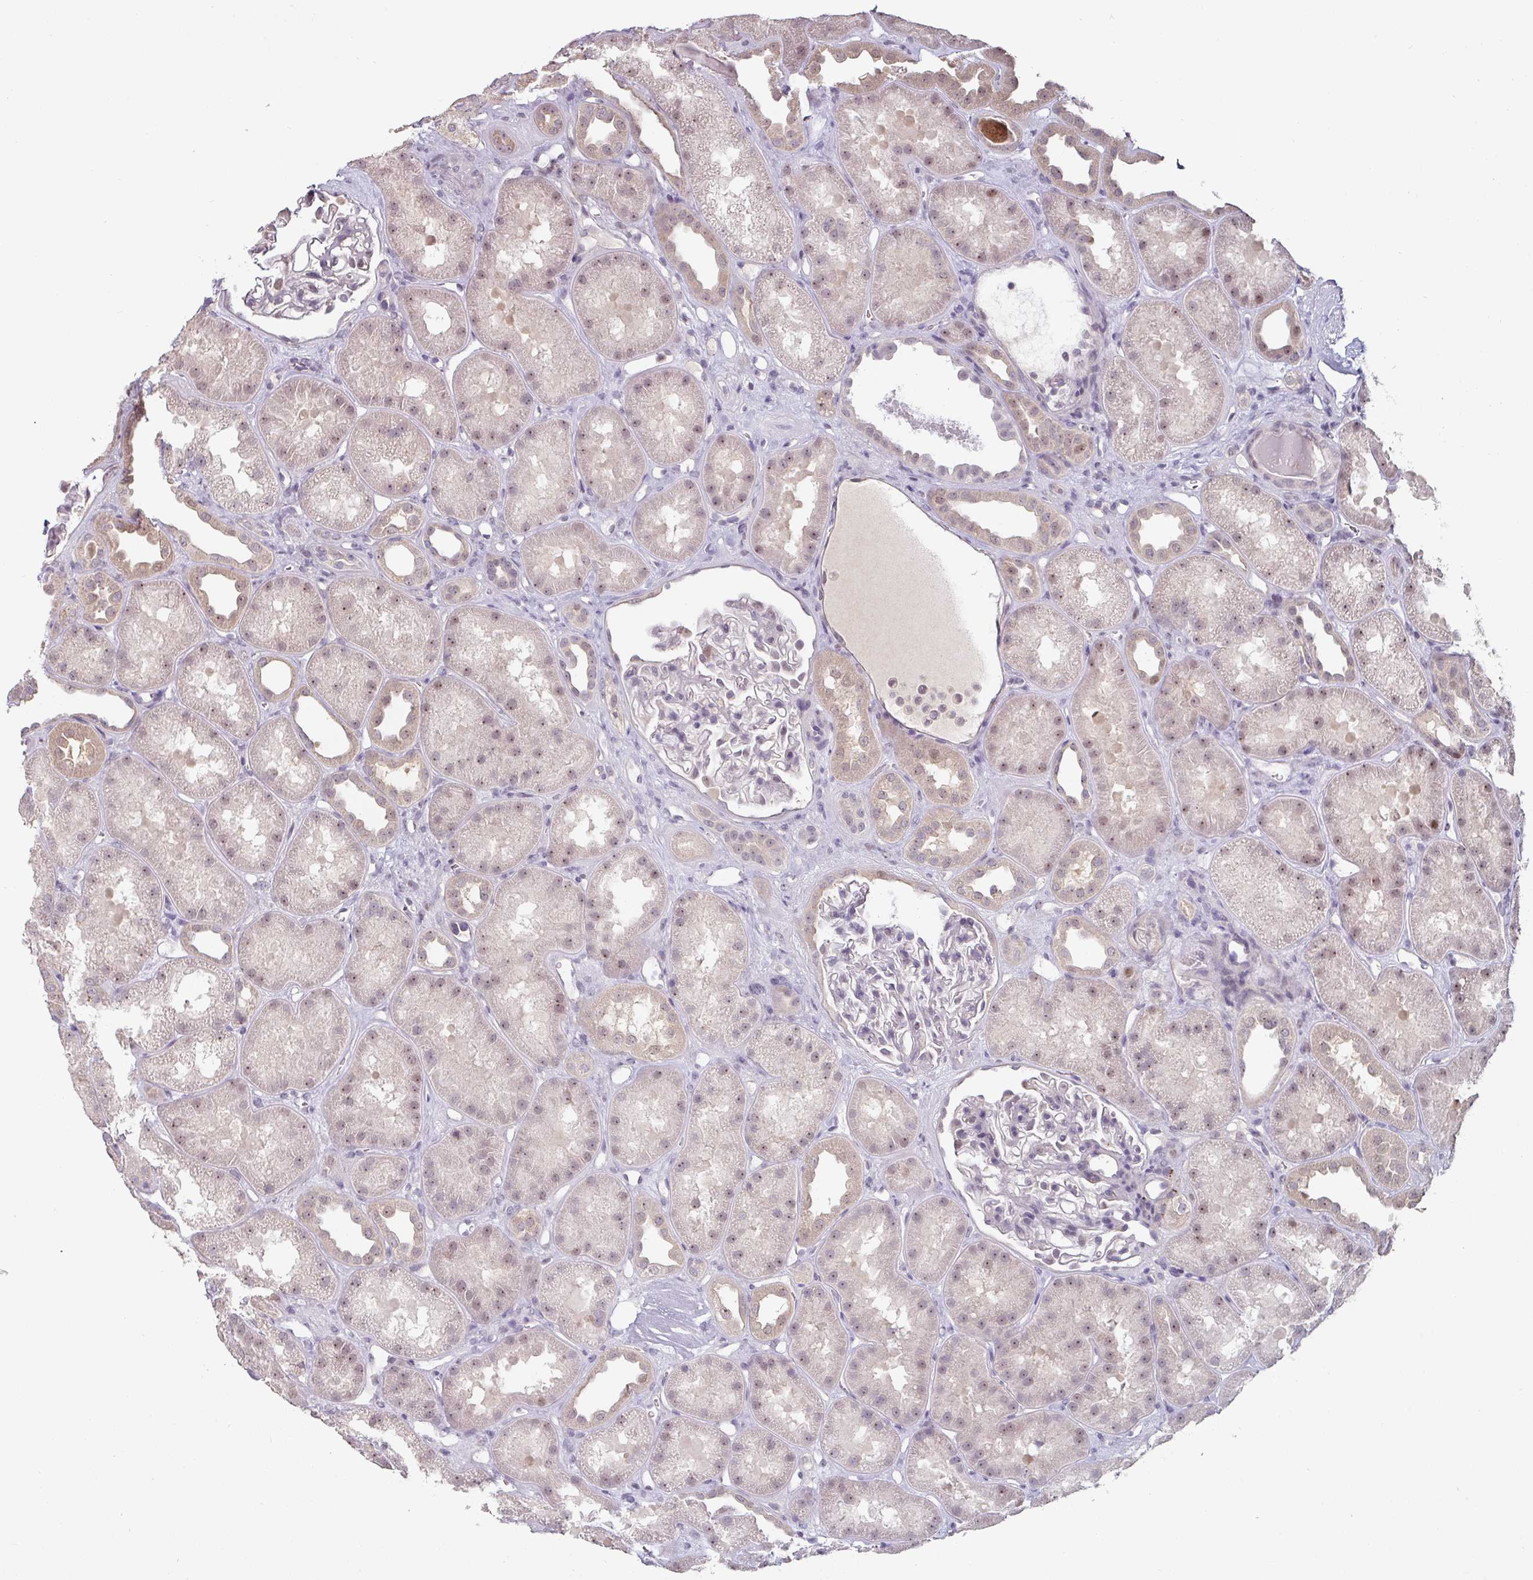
{"staining": {"intensity": "negative", "quantity": "none", "location": "none"}, "tissue": "kidney", "cell_type": "Cells in glomeruli", "image_type": "normal", "snomed": [{"axis": "morphology", "description": "Normal tissue, NOS"}, {"axis": "topography", "description": "Kidney"}], "caption": "Unremarkable kidney was stained to show a protein in brown. There is no significant staining in cells in glomeruli. (DAB (3,3'-diaminobenzidine) immunohistochemistry (IHC) visualized using brightfield microscopy, high magnification).", "gene": "ZBTB6", "patient": {"sex": "male", "age": 61}}